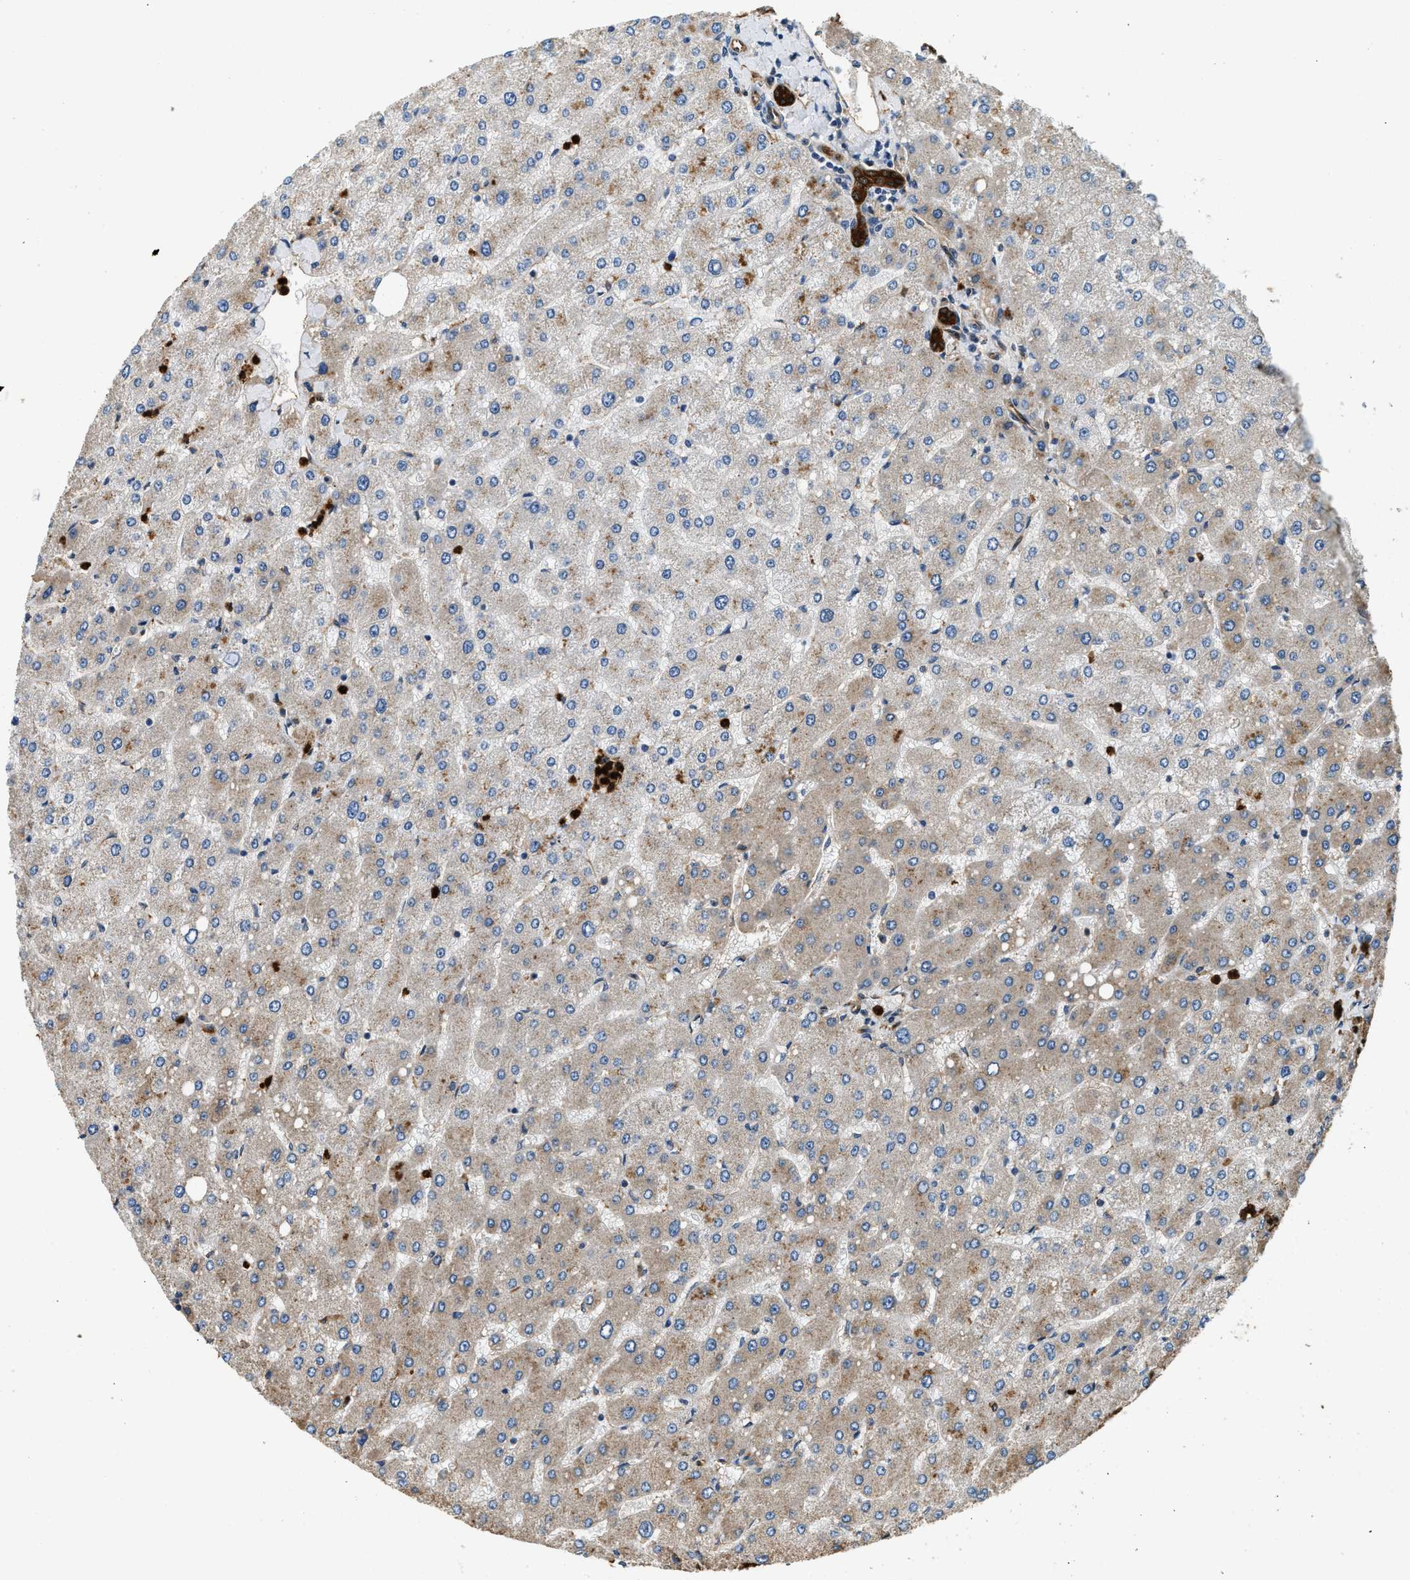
{"staining": {"intensity": "strong", "quantity": ">75%", "location": "cytoplasmic/membranous"}, "tissue": "liver", "cell_type": "Cholangiocytes", "image_type": "normal", "snomed": [{"axis": "morphology", "description": "Normal tissue, NOS"}, {"axis": "topography", "description": "Liver"}], "caption": "Protein expression analysis of unremarkable human liver reveals strong cytoplasmic/membranous staining in about >75% of cholangiocytes.", "gene": "ANXA3", "patient": {"sex": "male", "age": 55}}